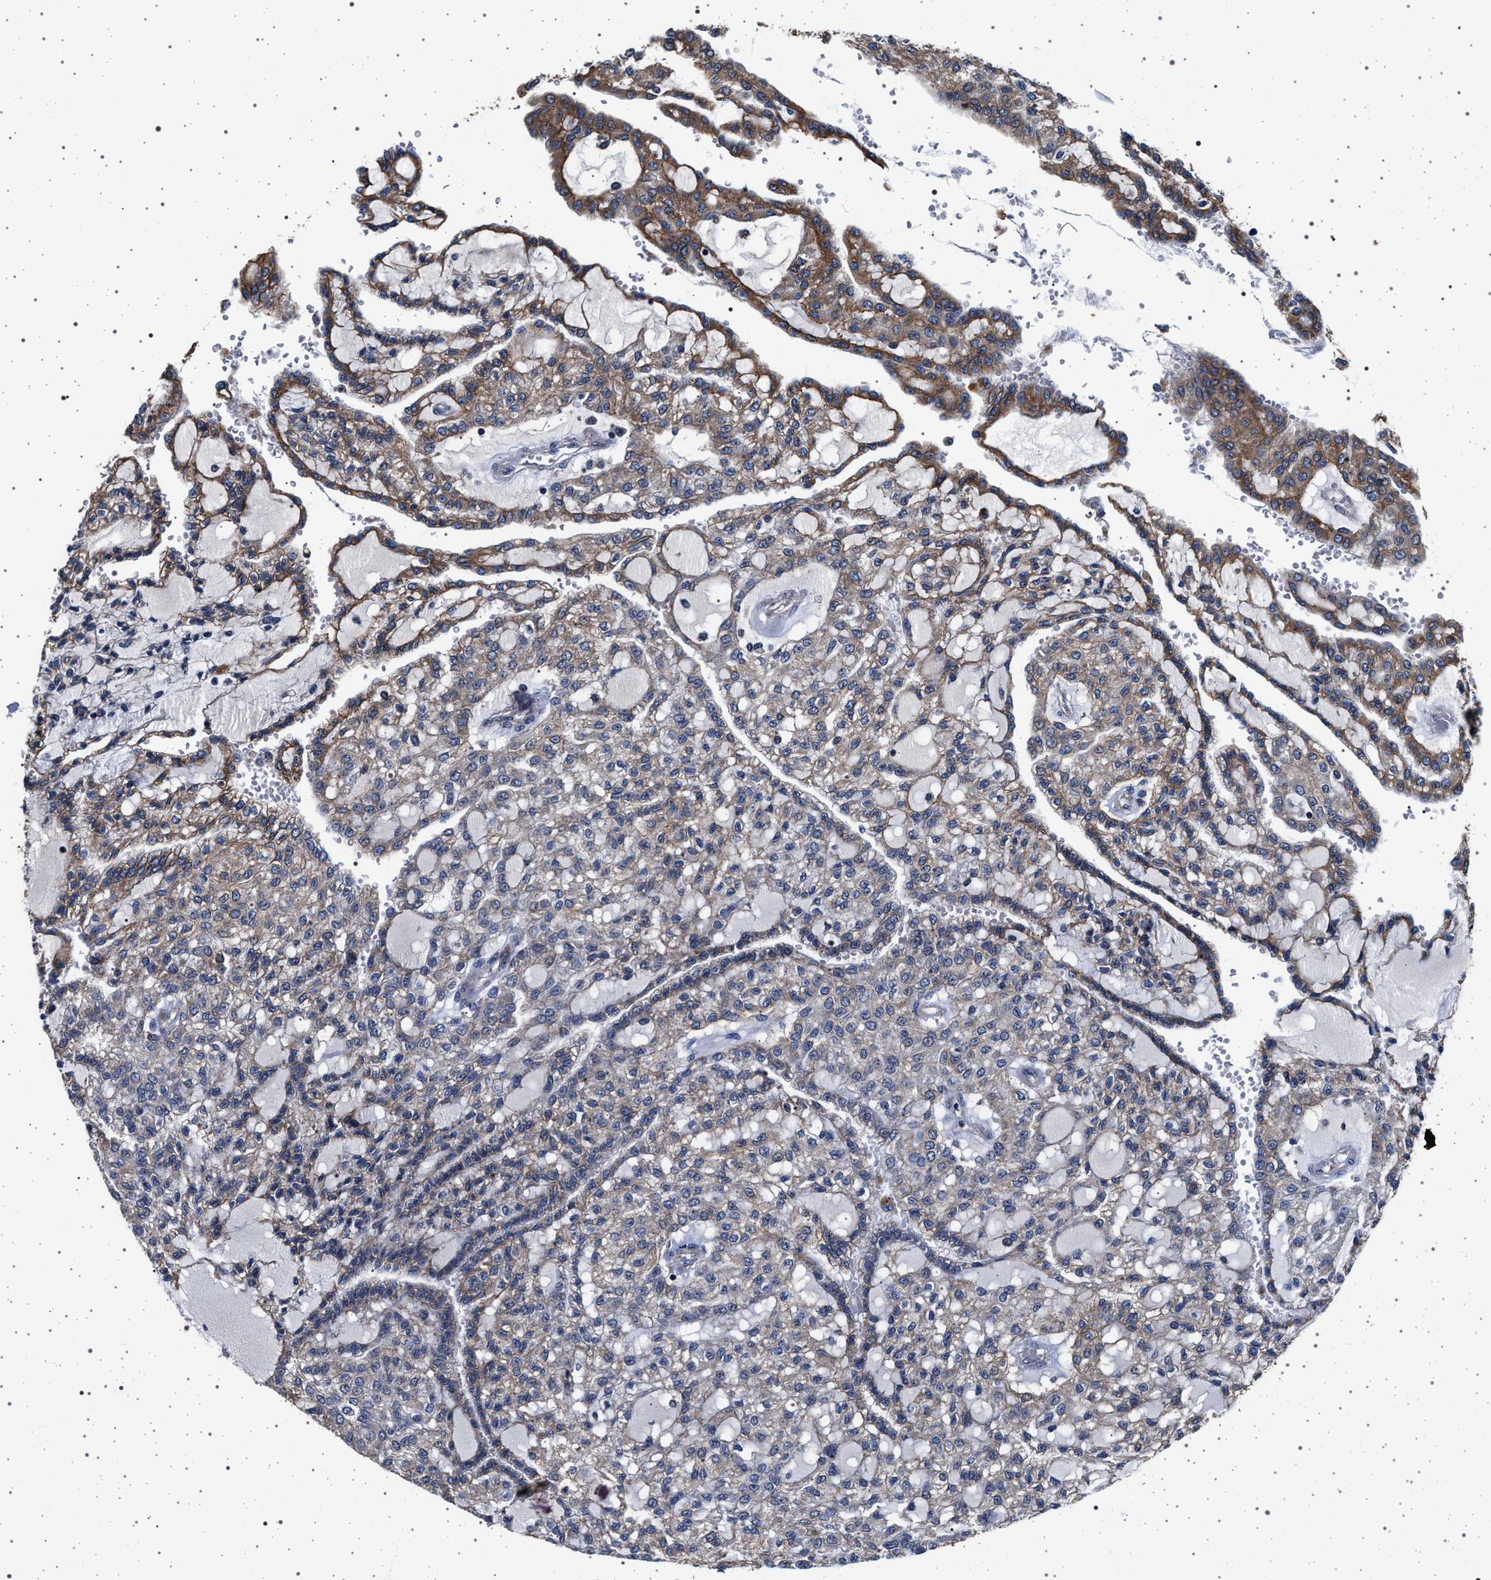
{"staining": {"intensity": "moderate", "quantity": "25%-75%", "location": "cytoplasmic/membranous"}, "tissue": "renal cancer", "cell_type": "Tumor cells", "image_type": "cancer", "snomed": [{"axis": "morphology", "description": "Adenocarcinoma, NOS"}, {"axis": "topography", "description": "Kidney"}], "caption": "Tumor cells demonstrate medium levels of moderate cytoplasmic/membranous positivity in approximately 25%-75% of cells in human adenocarcinoma (renal). (DAB (3,3'-diaminobenzidine) = brown stain, brightfield microscopy at high magnification).", "gene": "MAP3K2", "patient": {"sex": "male", "age": 63}}